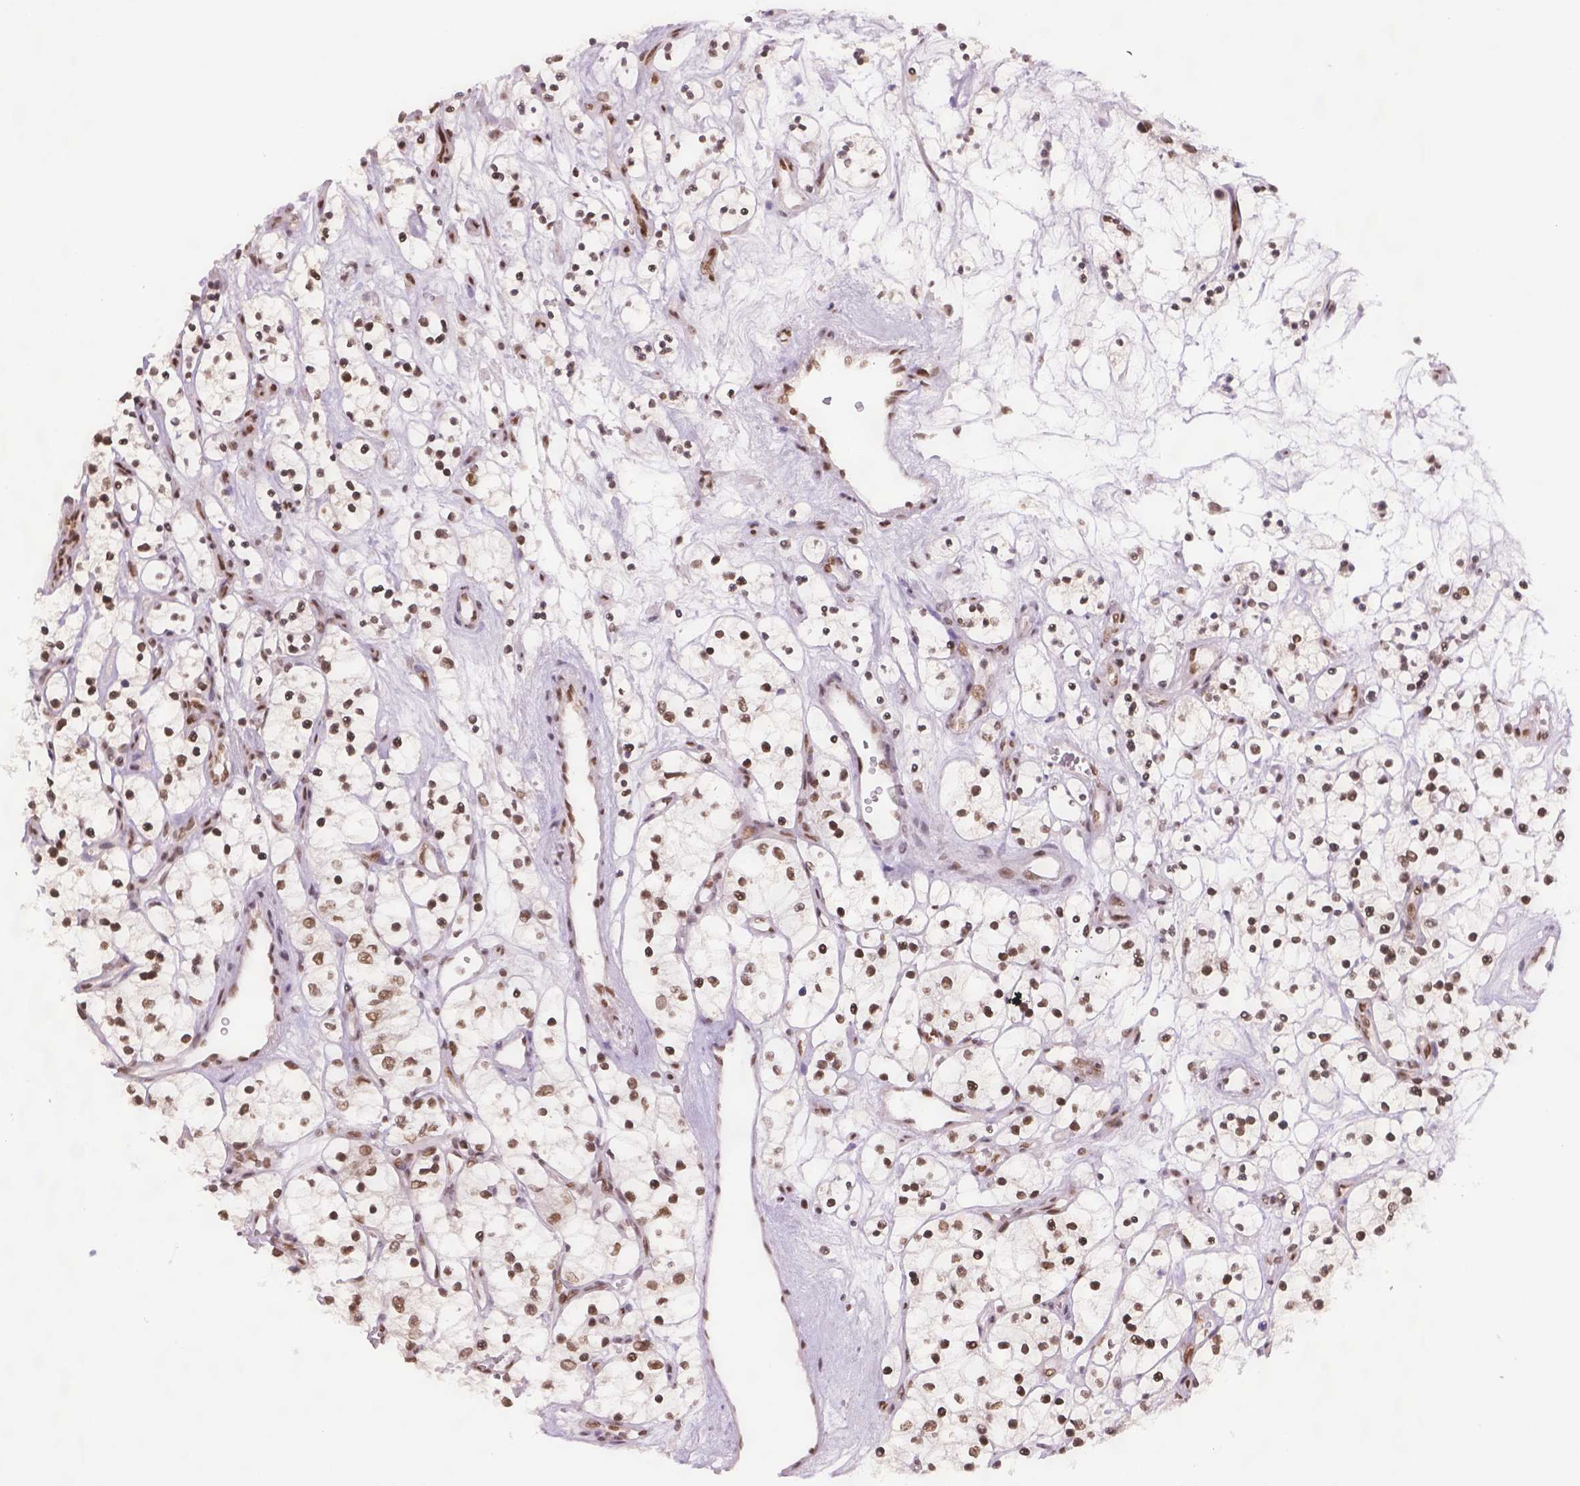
{"staining": {"intensity": "strong", "quantity": ">75%", "location": "nuclear"}, "tissue": "renal cancer", "cell_type": "Tumor cells", "image_type": "cancer", "snomed": [{"axis": "morphology", "description": "Adenocarcinoma, NOS"}, {"axis": "topography", "description": "Kidney"}], "caption": "There is high levels of strong nuclear staining in tumor cells of renal adenocarcinoma, as demonstrated by immunohistochemical staining (brown color).", "gene": "FANCE", "patient": {"sex": "female", "age": 69}}